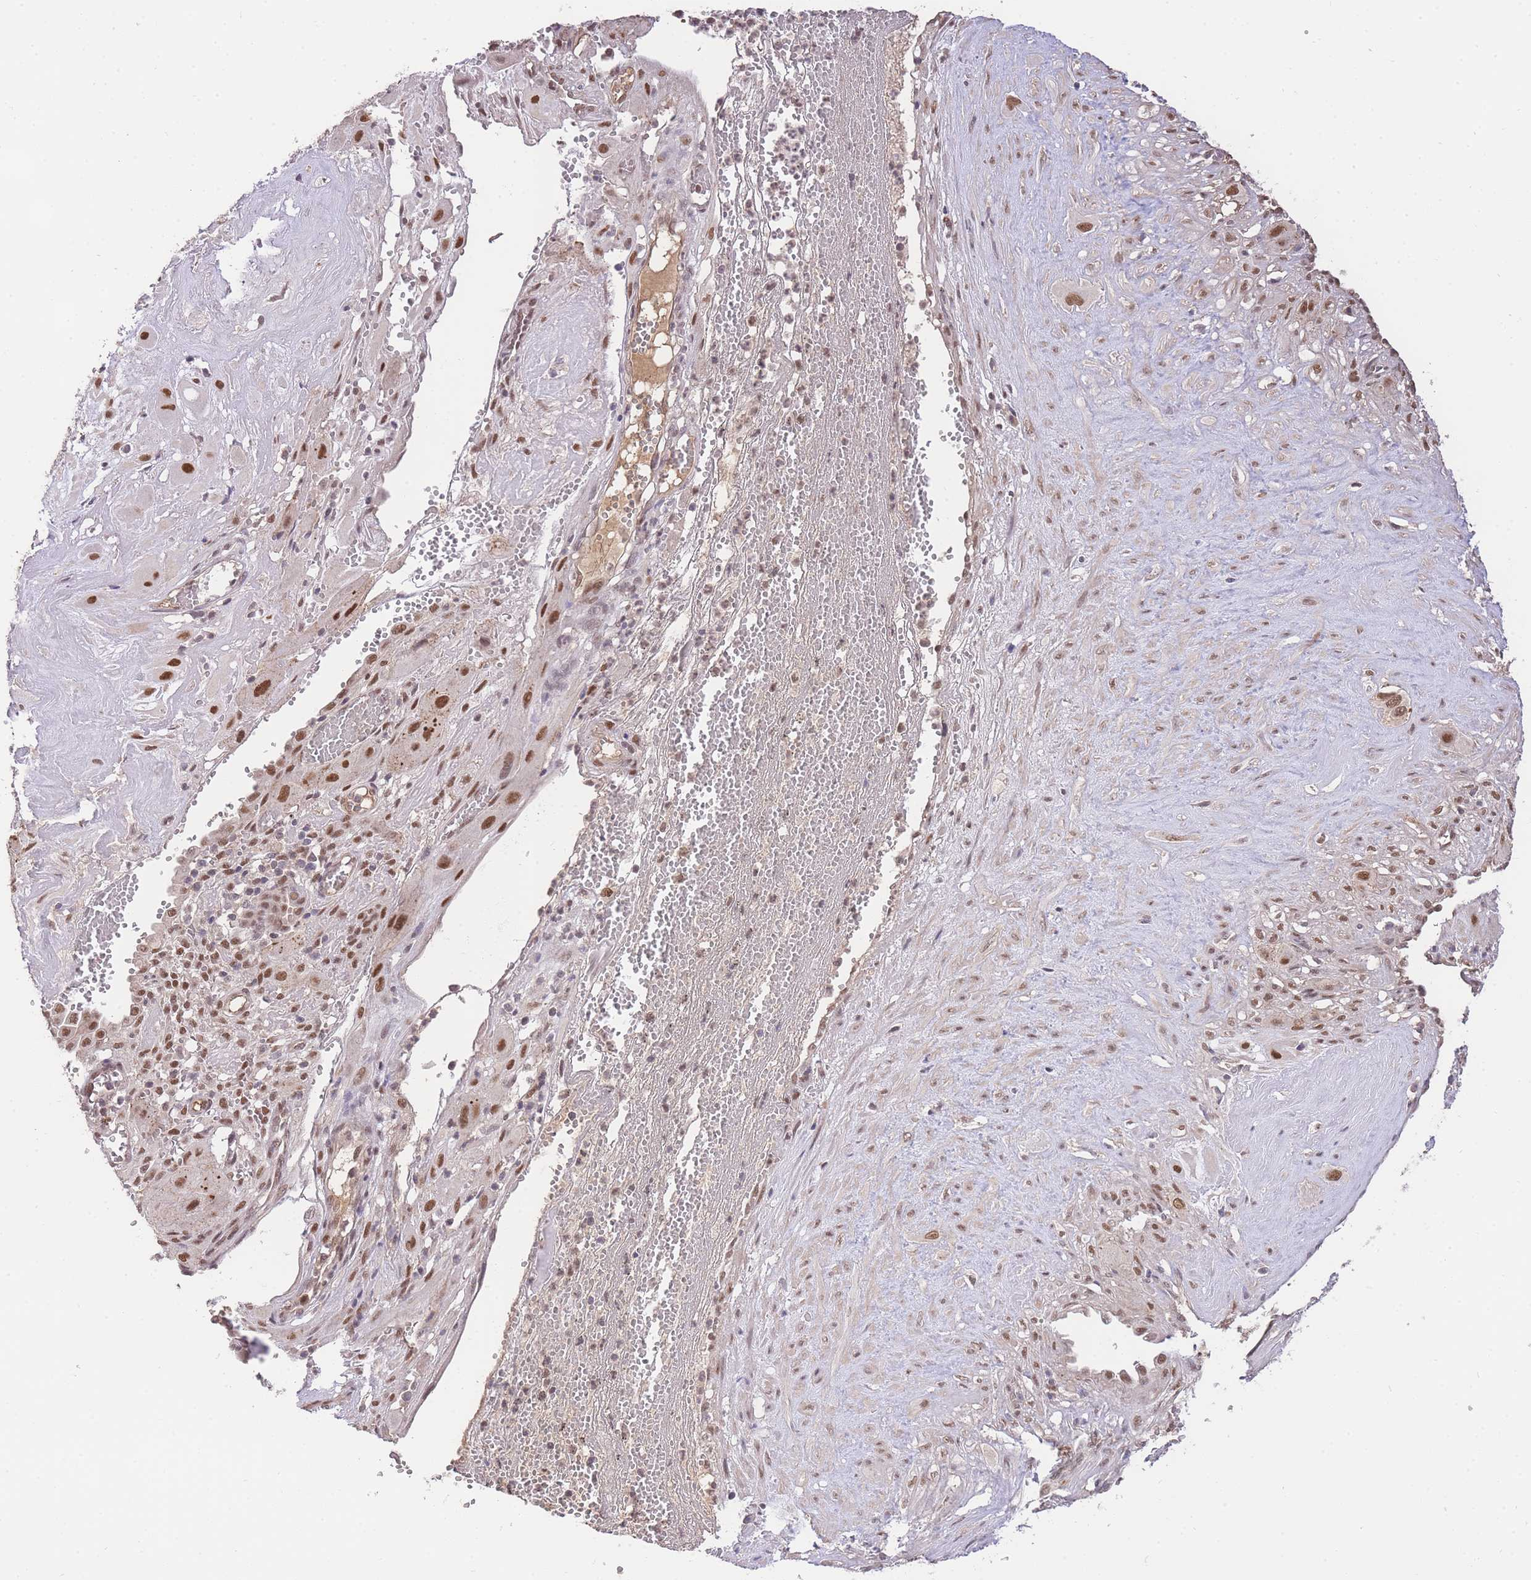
{"staining": {"intensity": "moderate", "quantity": ">75%", "location": "nuclear"}, "tissue": "cervical cancer", "cell_type": "Tumor cells", "image_type": "cancer", "snomed": [{"axis": "morphology", "description": "Squamous cell carcinoma, NOS"}, {"axis": "topography", "description": "Cervix"}], "caption": "The photomicrograph demonstrates immunohistochemical staining of cervical cancer. There is moderate nuclear expression is identified in approximately >75% of tumor cells.", "gene": "UBXN7", "patient": {"sex": "female", "age": 34}}